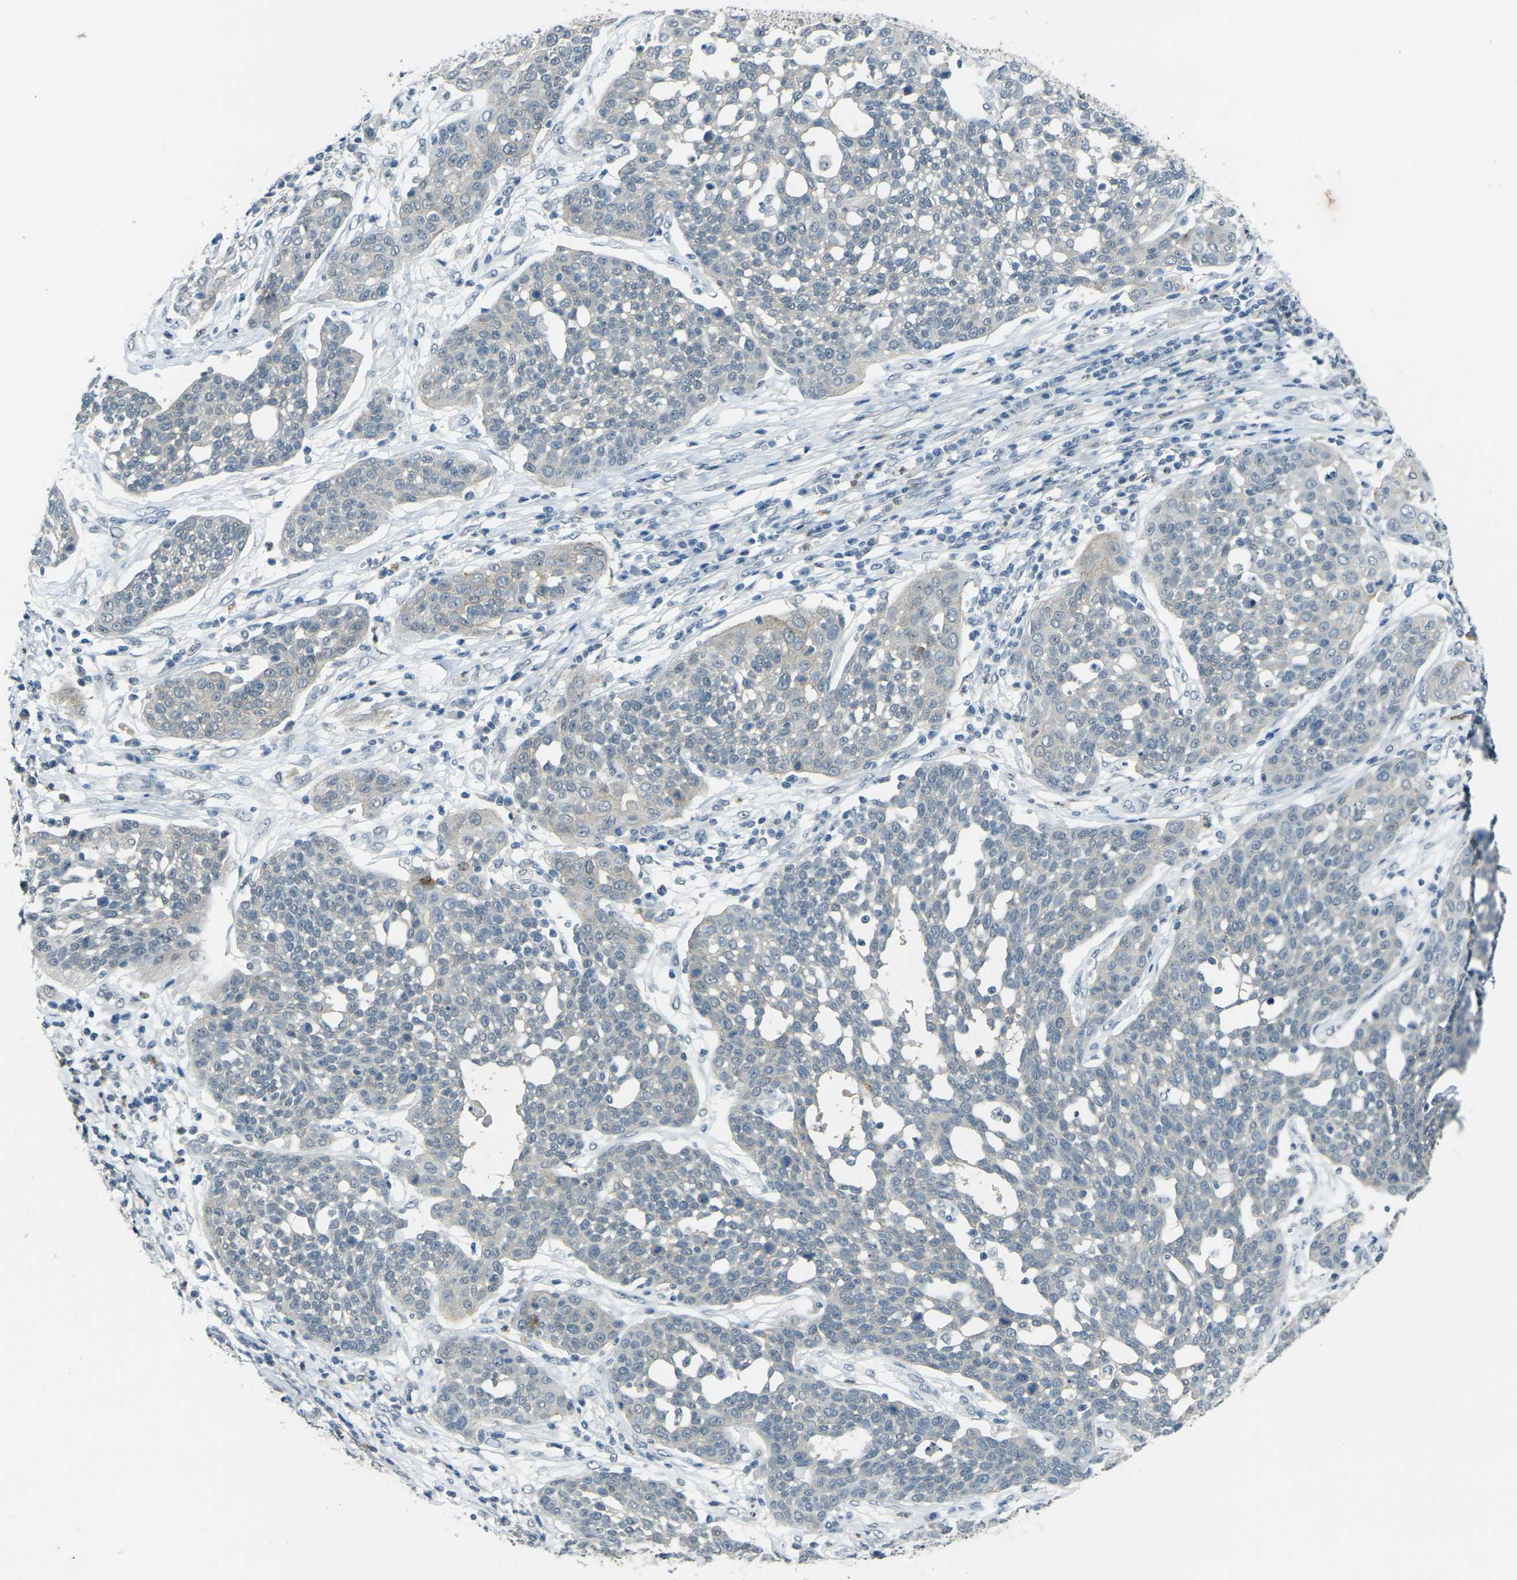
{"staining": {"intensity": "weak", "quantity": "<25%", "location": "cytoplasmic/membranous"}, "tissue": "cervical cancer", "cell_type": "Tumor cells", "image_type": "cancer", "snomed": [{"axis": "morphology", "description": "Squamous cell carcinoma, NOS"}, {"axis": "topography", "description": "Cervix"}], "caption": "Cervical cancer (squamous cell carcinoma) stained for a protein using immunohistochemistry (IHC) exhibits no expression tumor cells.", "gene": "SPTBN2", "patient": {"sex": "female", "age": 34}}